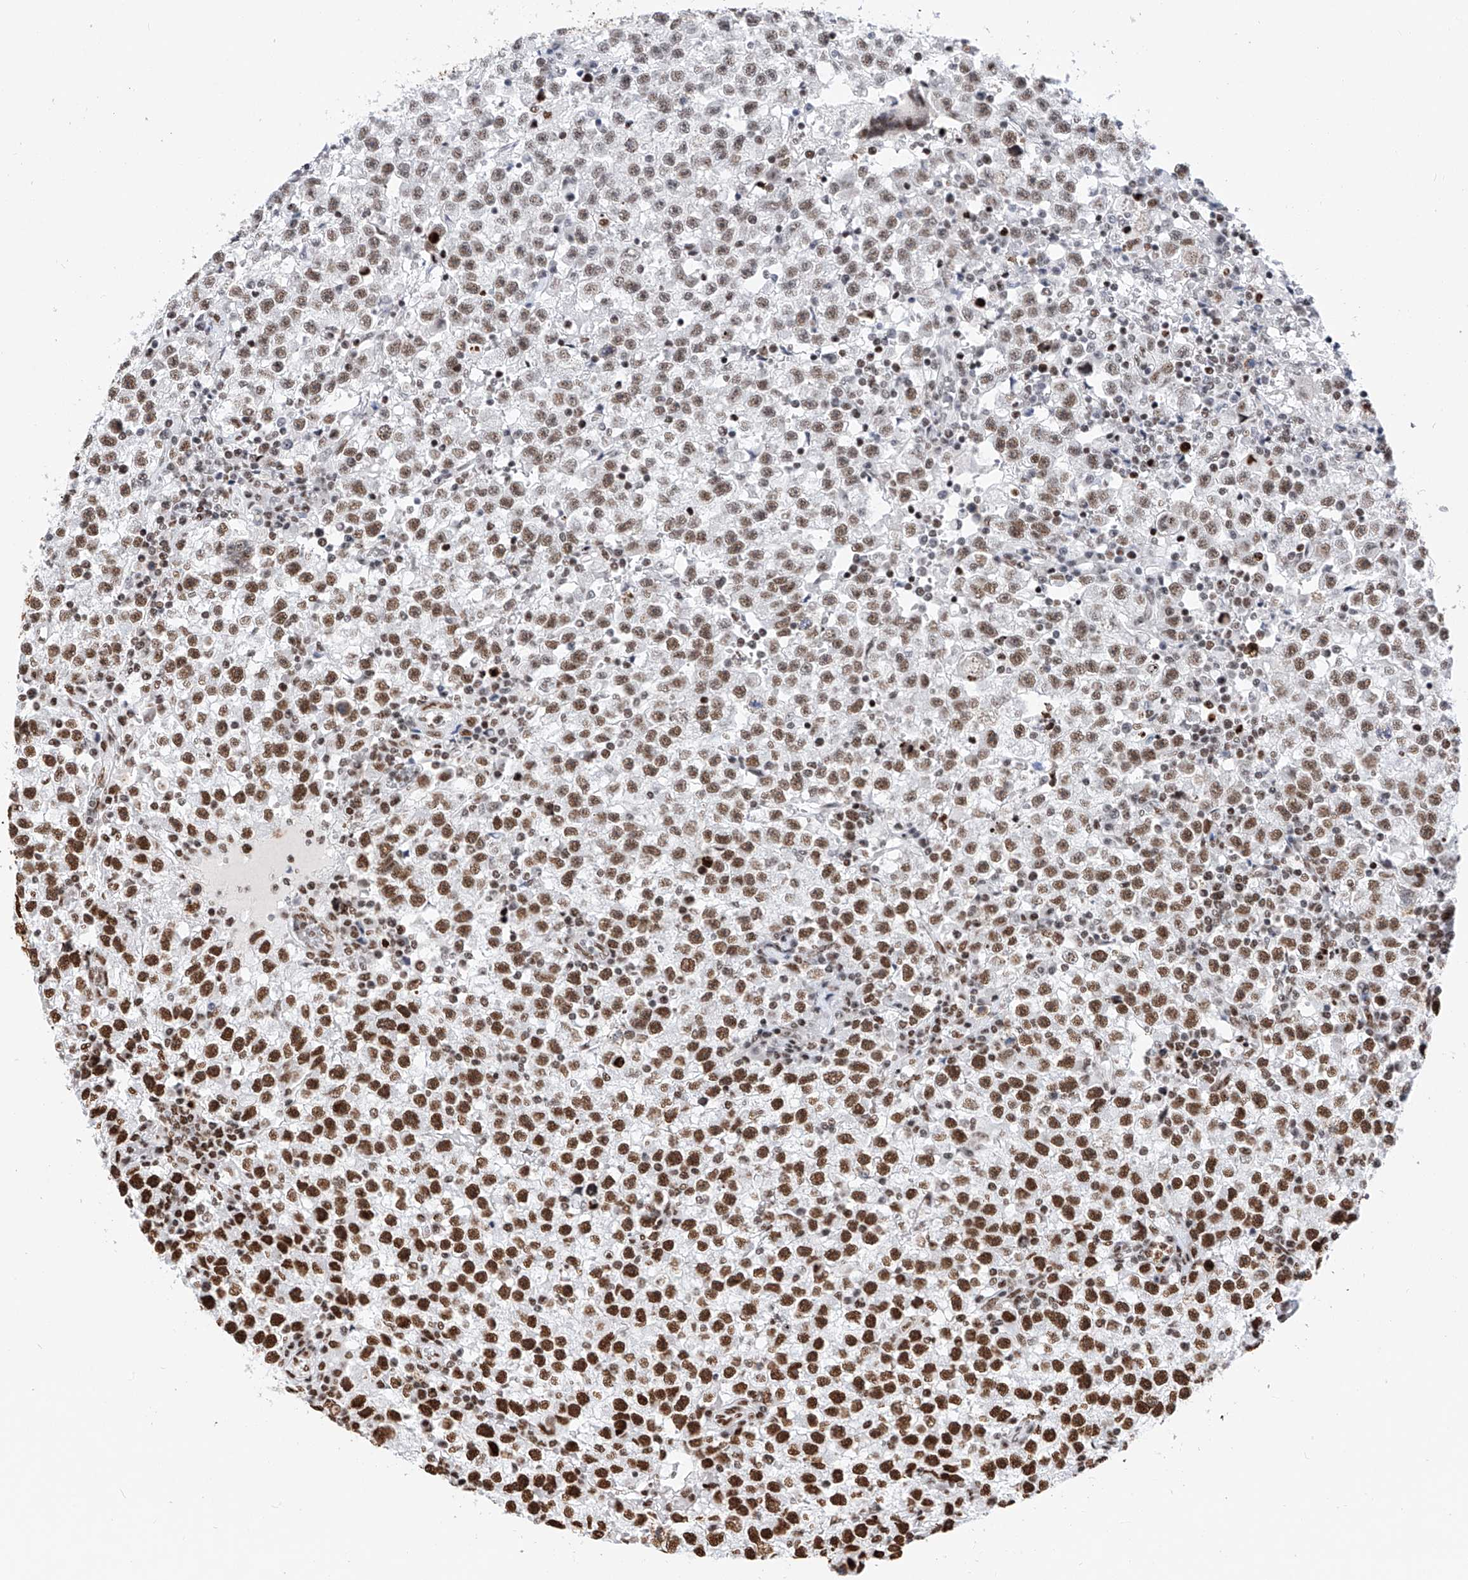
{"staining": {"intensity": "strong", "quantity": ">75%", "location": "nuclear"}, "tissue": "testis cancer", "cell_type": "Tumor cells", "image_type": "cancer", "snomed": [{"axis": "morphology", "description": "Seminoma, NOS"}, {"axis": "topography", "description": "Testis"}], "caption": "There is high levels of strong nuclear expression in tumor cells of testis cancer (seminoma), as demonstrated by immunohistochemical staining (brown color).", "gene": "SRSF6", "patient": {"sex": "male", "age": 22}}